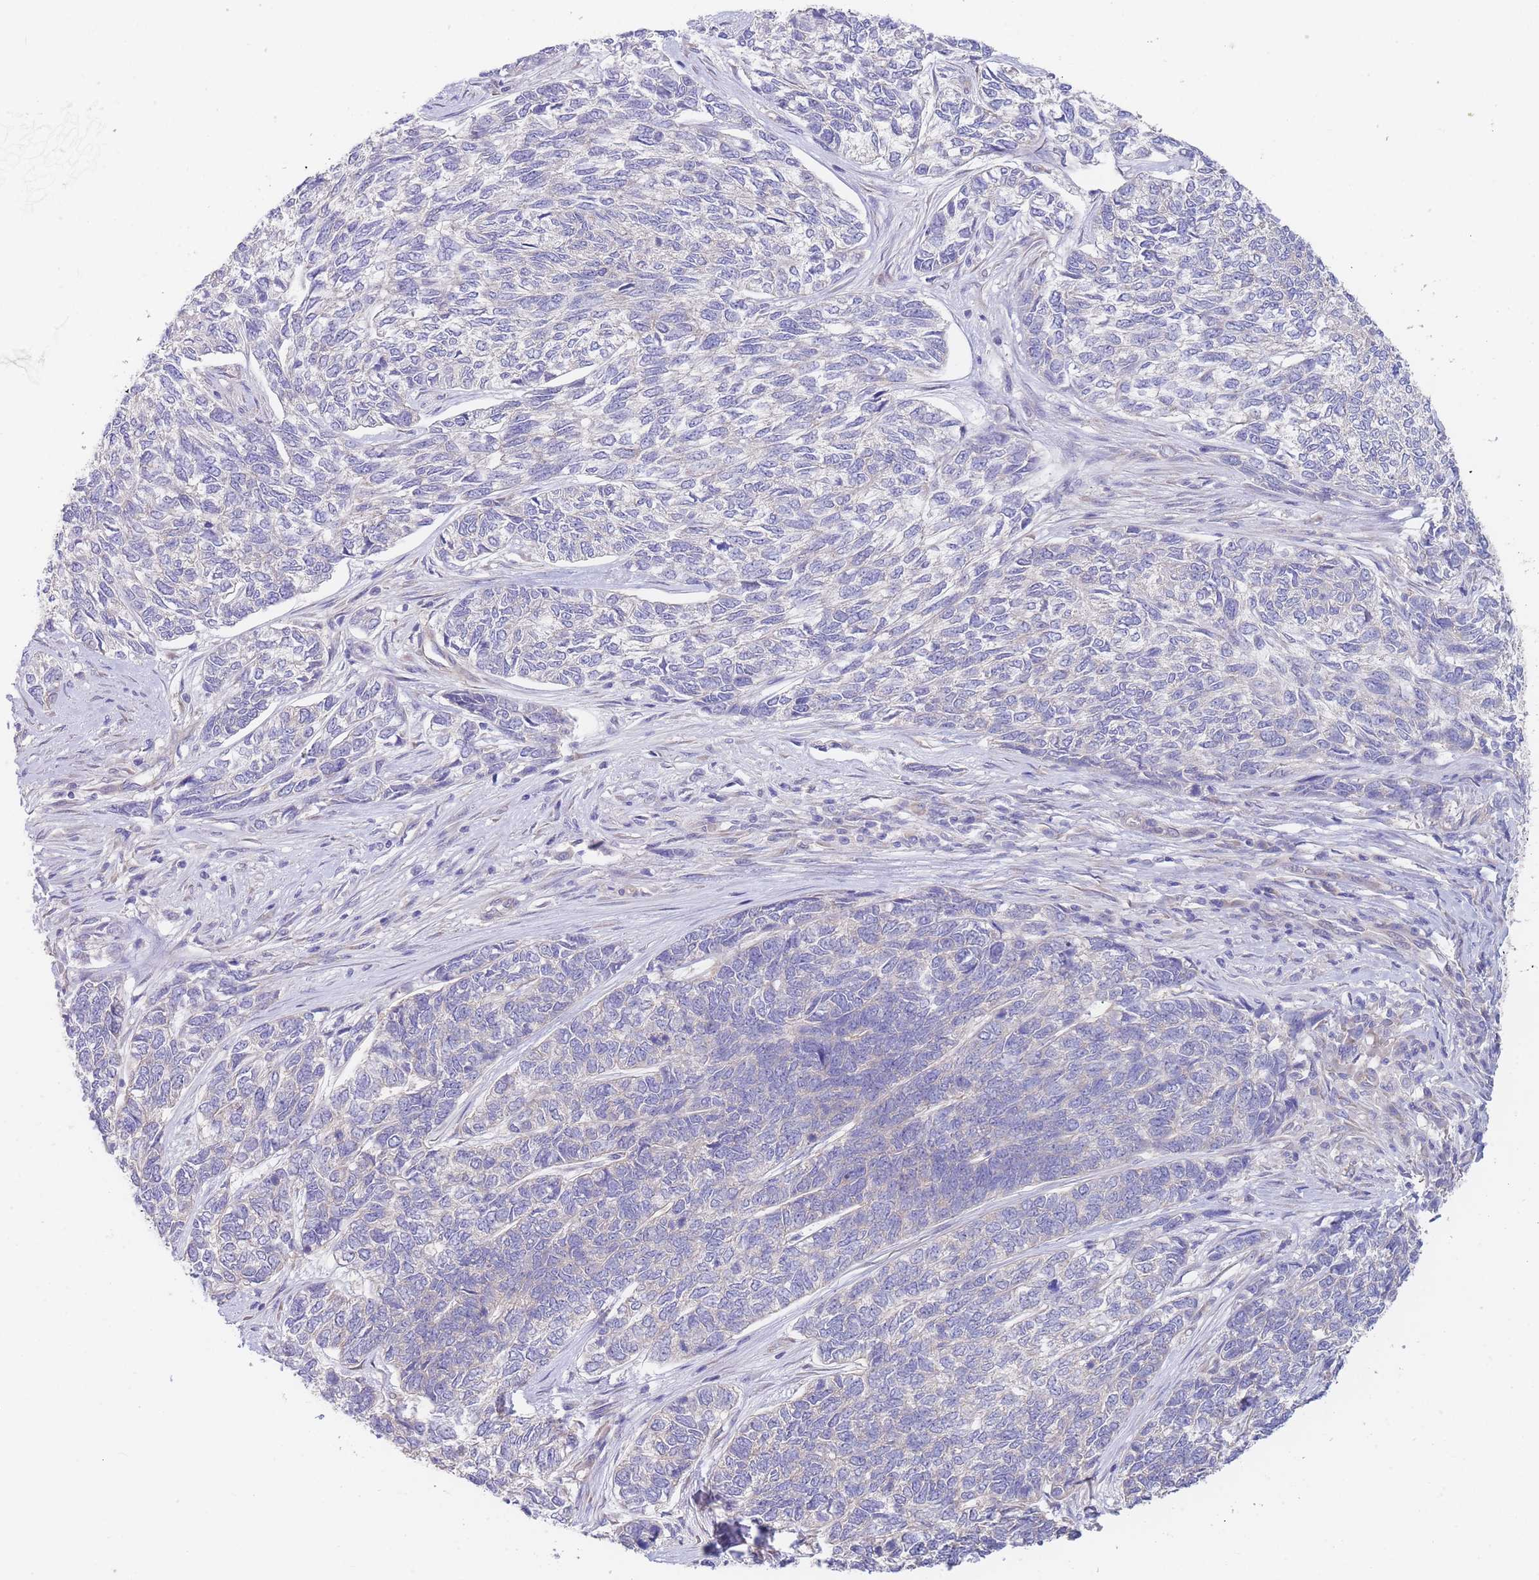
{"staining": {"intensity": "negative", "quantity": "none", "location": "none"}, "tissue": "skin cancer", "cell_type": "Tumor cells", "image_type": "cancer", "snomed": [{"axis": "morphology", "description": "Basal cell carcinoma"}, {"axis": "topography", "description": "Skin"}], "caption": "DAB immunohistochemical staining of human basal cell carcinoma (skin) shows no significant expression in tumor cells. (Stains: DAB (3,3'-diaminobenzidine) immunohistochemistry with hematoxylin counter stain, Microscopy: brightfield microscopy at high magnification).", "gene": "ZNF281", "patient": {"sex": "female", "age": 65}}